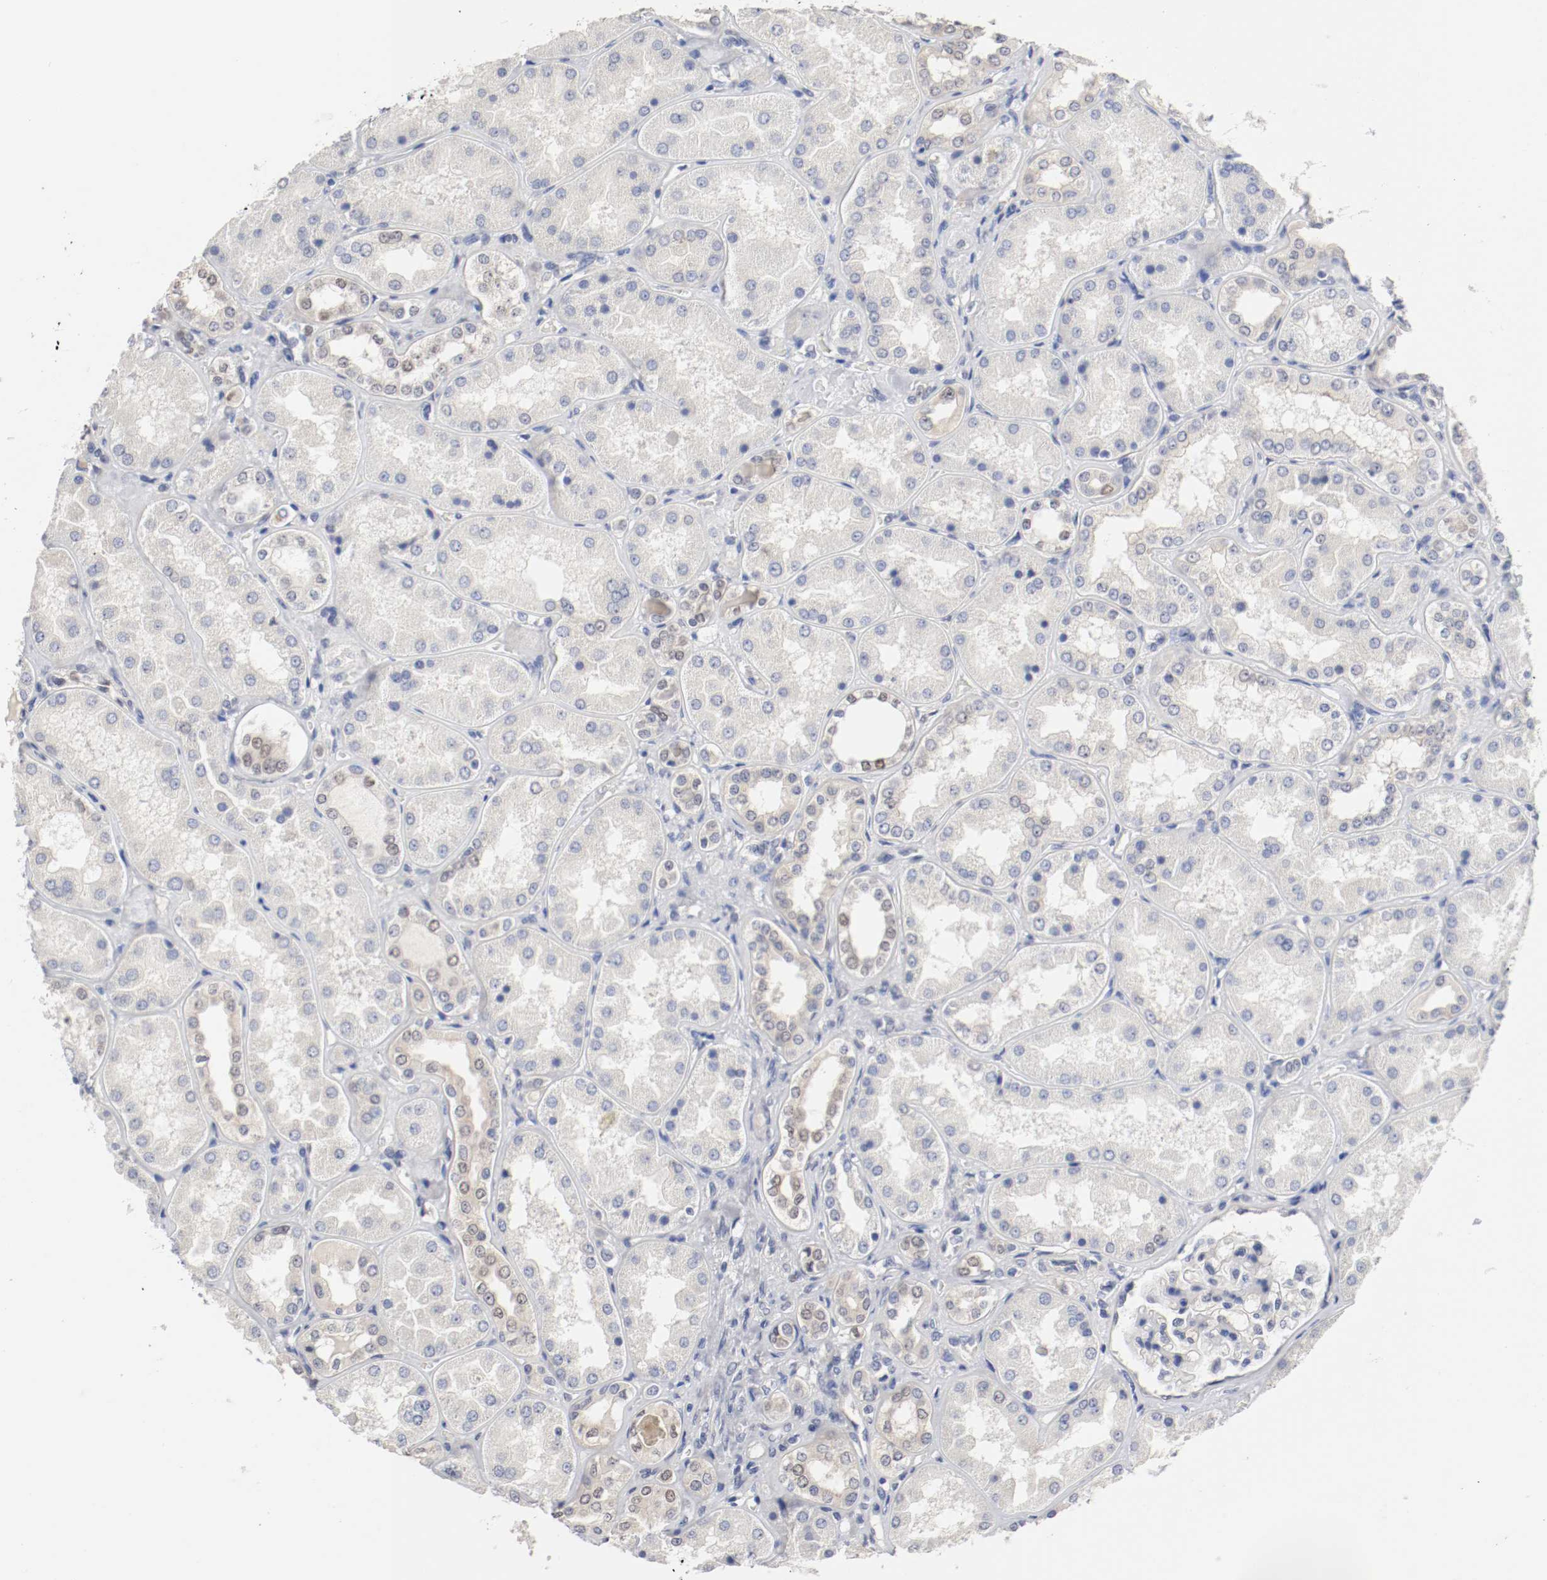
{"staining": {"intensity": "negative", "quantity": "none", "location": "none"}, "tissue": "kidney", "cell_type": "Cells in glomeruli", "image_type": "normal", "snomed": [{"axis": "morphology", "description": "Normal tissue, NOS"}, {"axis": "topography", "description": "Kidney"}], "caption": "High magnification brightfield microscopy of normal kidney stained with DAB (brown) and counterstained with hematoxylin (blue): cells in glomeruli show no significant positivity. (DAB immunohistochemistry (IHC) visualized using brightfield microscopy, high magnification).", "gene": "FOSL2", "patient": {"sex": "female", "age": 56}}